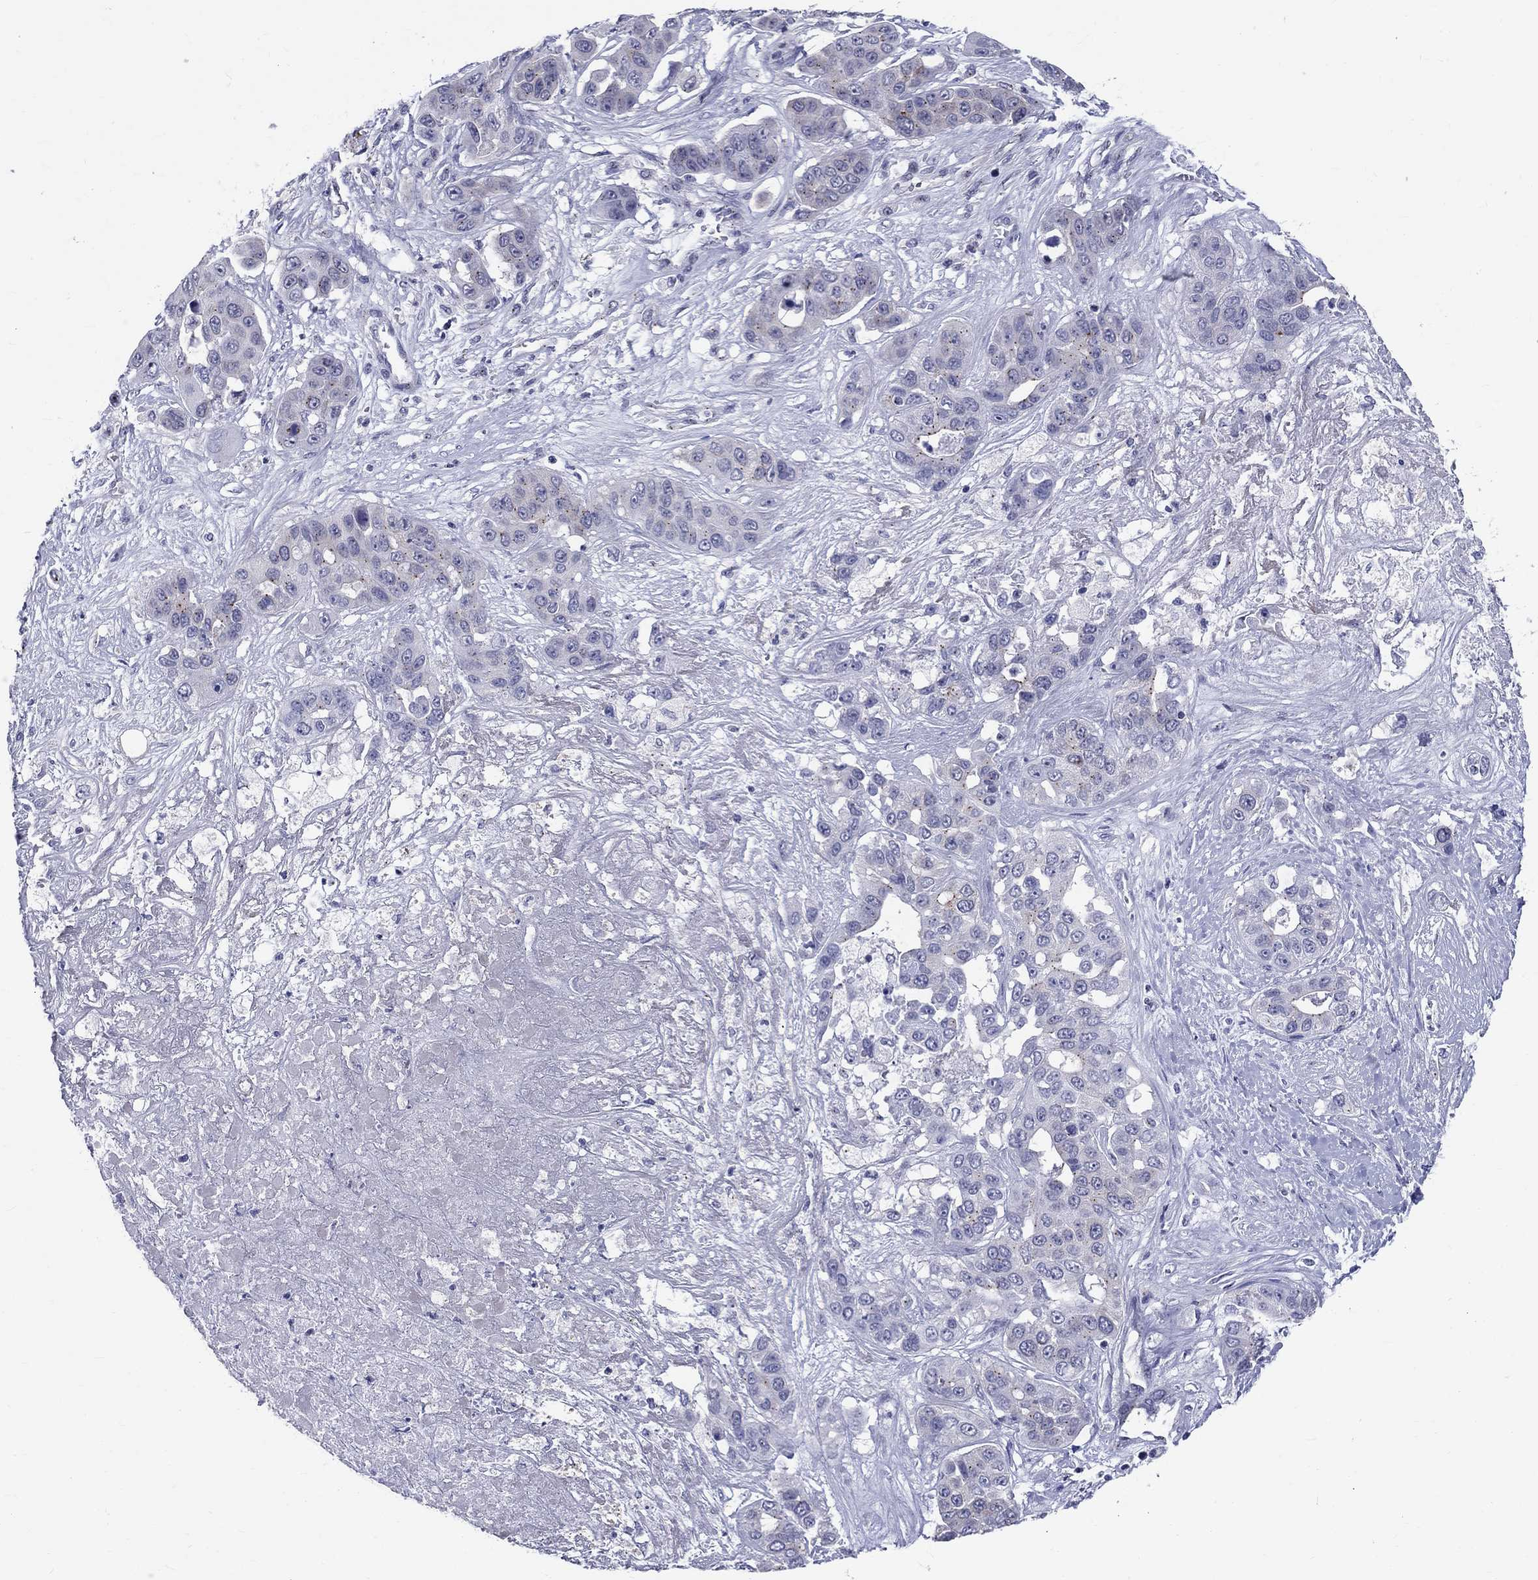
{"staining": {"intensity": "negative", "quantity": "none", "location": "none"}, "tissue": "liver cancer", "cell_type": "Tumor cells", "image_type": "cancer", "snomed": [{"axis": "morphology", "description": "Cholangiocarcinoma"}, {"axis": "topography", "description": "Liver"}], "caption": "The image exhibits no significant staining in tumor cells of cholangiocarcinoma (liver).", "gene": "CEP43", "patient": {"sex": "female", "age": 52}}